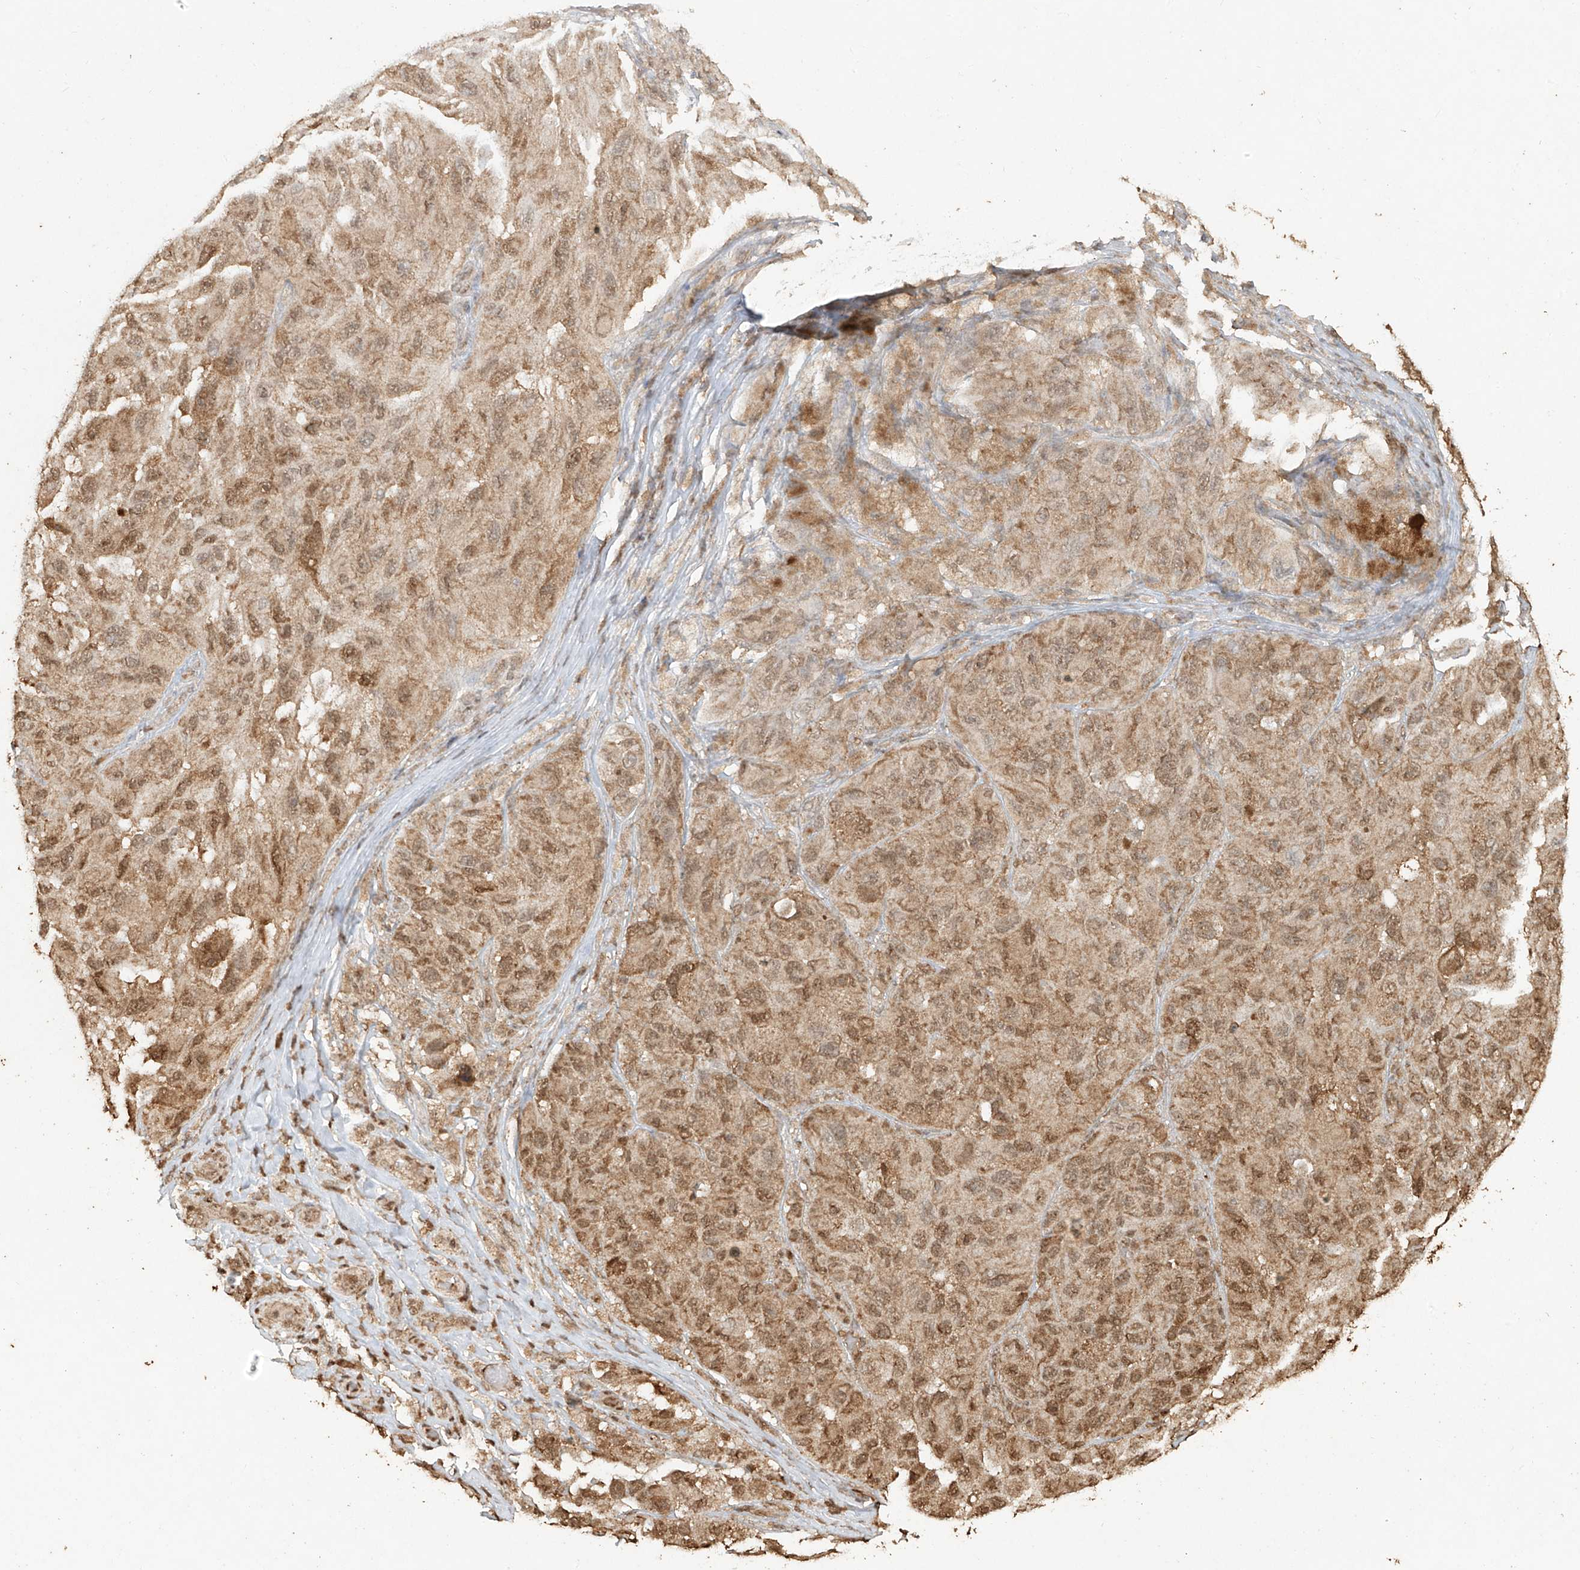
{"staining": {"intensity": "moderate", "quantity": ">75%", "location": "cytoplasmic/membranous,nuclear"}, "tissue": "melanoma", "cell_type": "Tumor cells", "image_type": "cancer", "snomed": [{"axis": "morphology", "description": "Malignant melanoma, NOS"}, {"axis": "topography", "description": "Skin"}], "caption": "Malignant melanoma was stained to show a protein in brown. There is medium levels of moderate cytoplasmic/membranous and nuclear positivity in about >75% of tumor cells. (Stains: DAB (3,3'-diaminobenzidine) in brown, nuclei in blue, Microscopy: brightfield microscopy at high magnification).", "gene": "TIGAR", "patient": {"sex": "female", "age": 73}}